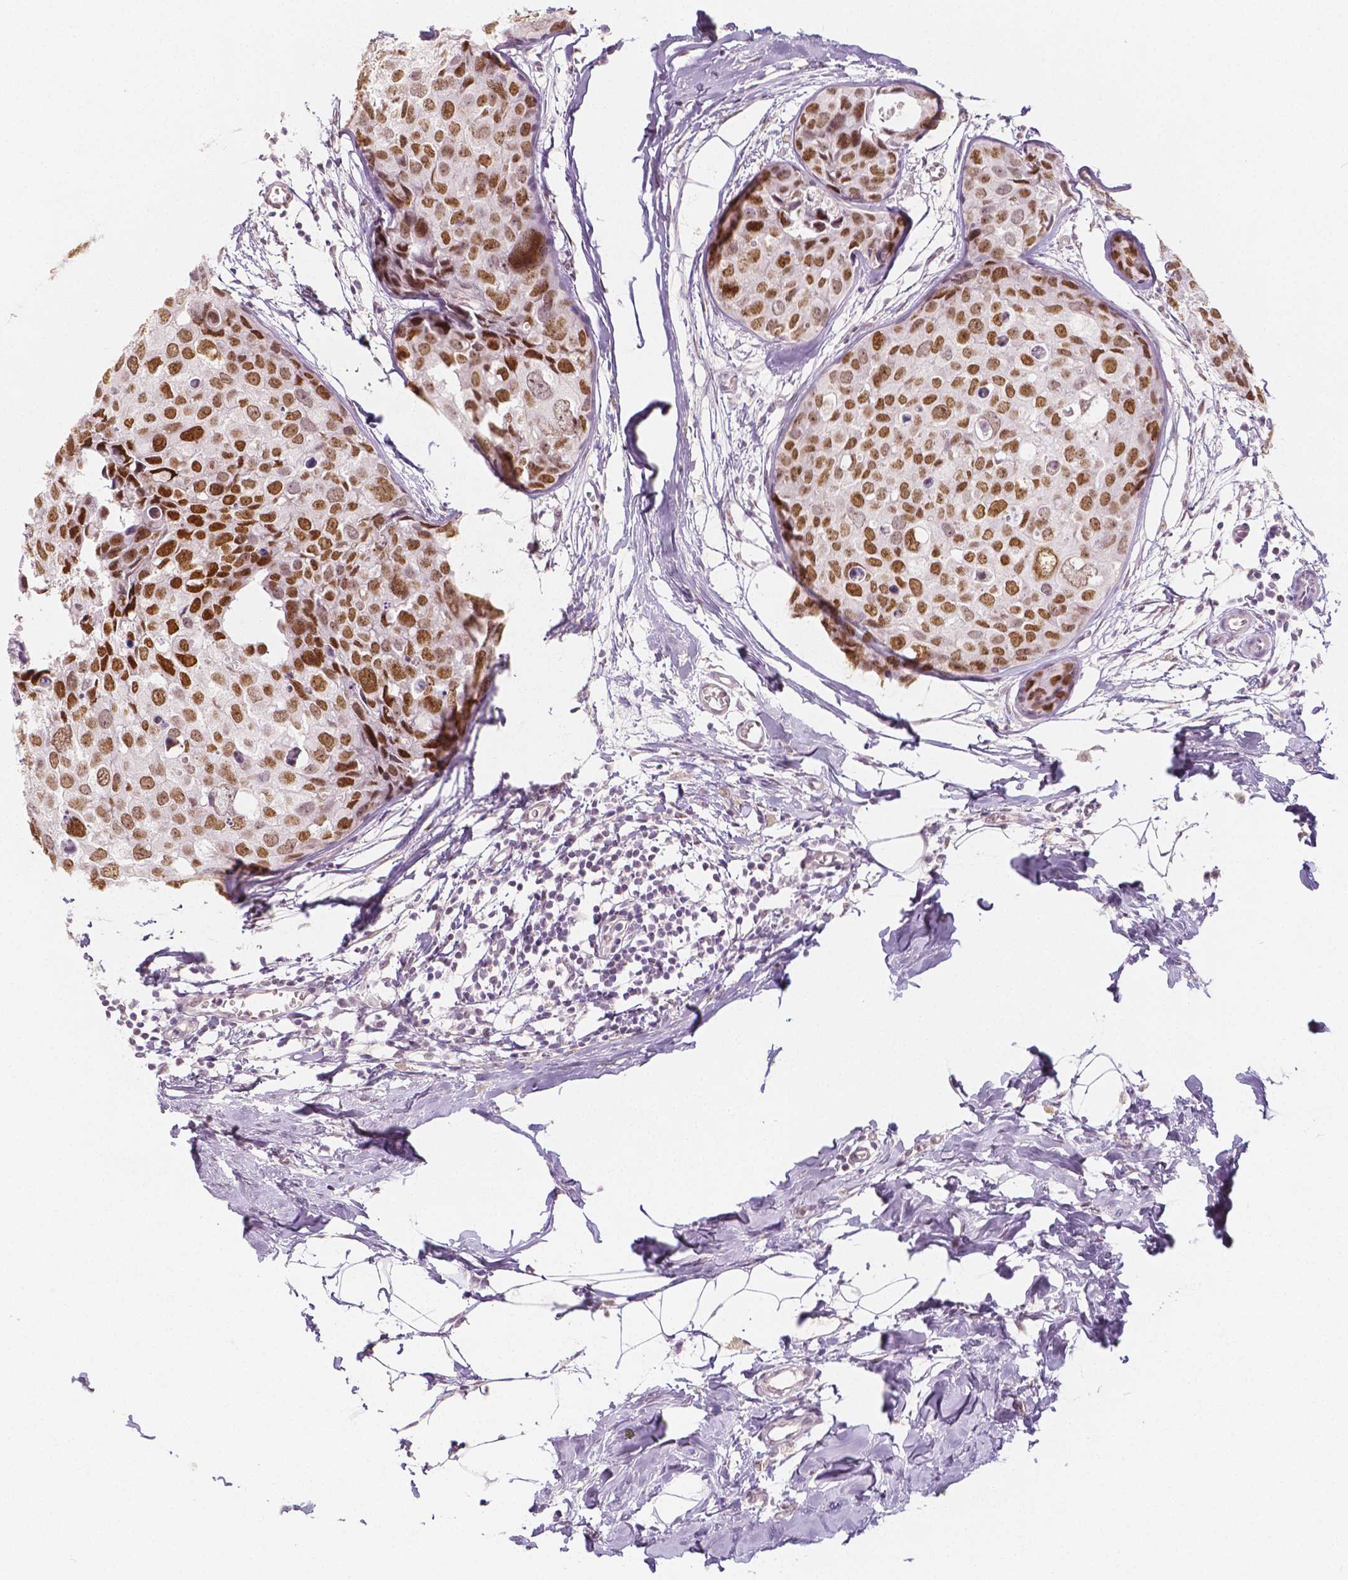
{"staining": {"intensity": "moderate", "quantity": ">75%", "location": "nuclear"}, "tissue": "breast cancer", "cell_type": "Tumor cells", "image_type": "cancer", "snomed": [{"axis": "morphology", "description": "Duct carcinoma"}, {"axis": "topography", "description": "Breast"}], "caption": "High-power microscopy captured an IHC photomicrograph of breast cancer (intraductal carcinoma), revealing moderate nuclear expression in approximately >75% of tumor cells.", "gene": "KDM5B", "patient": {"sex": "female", "age": 38}}